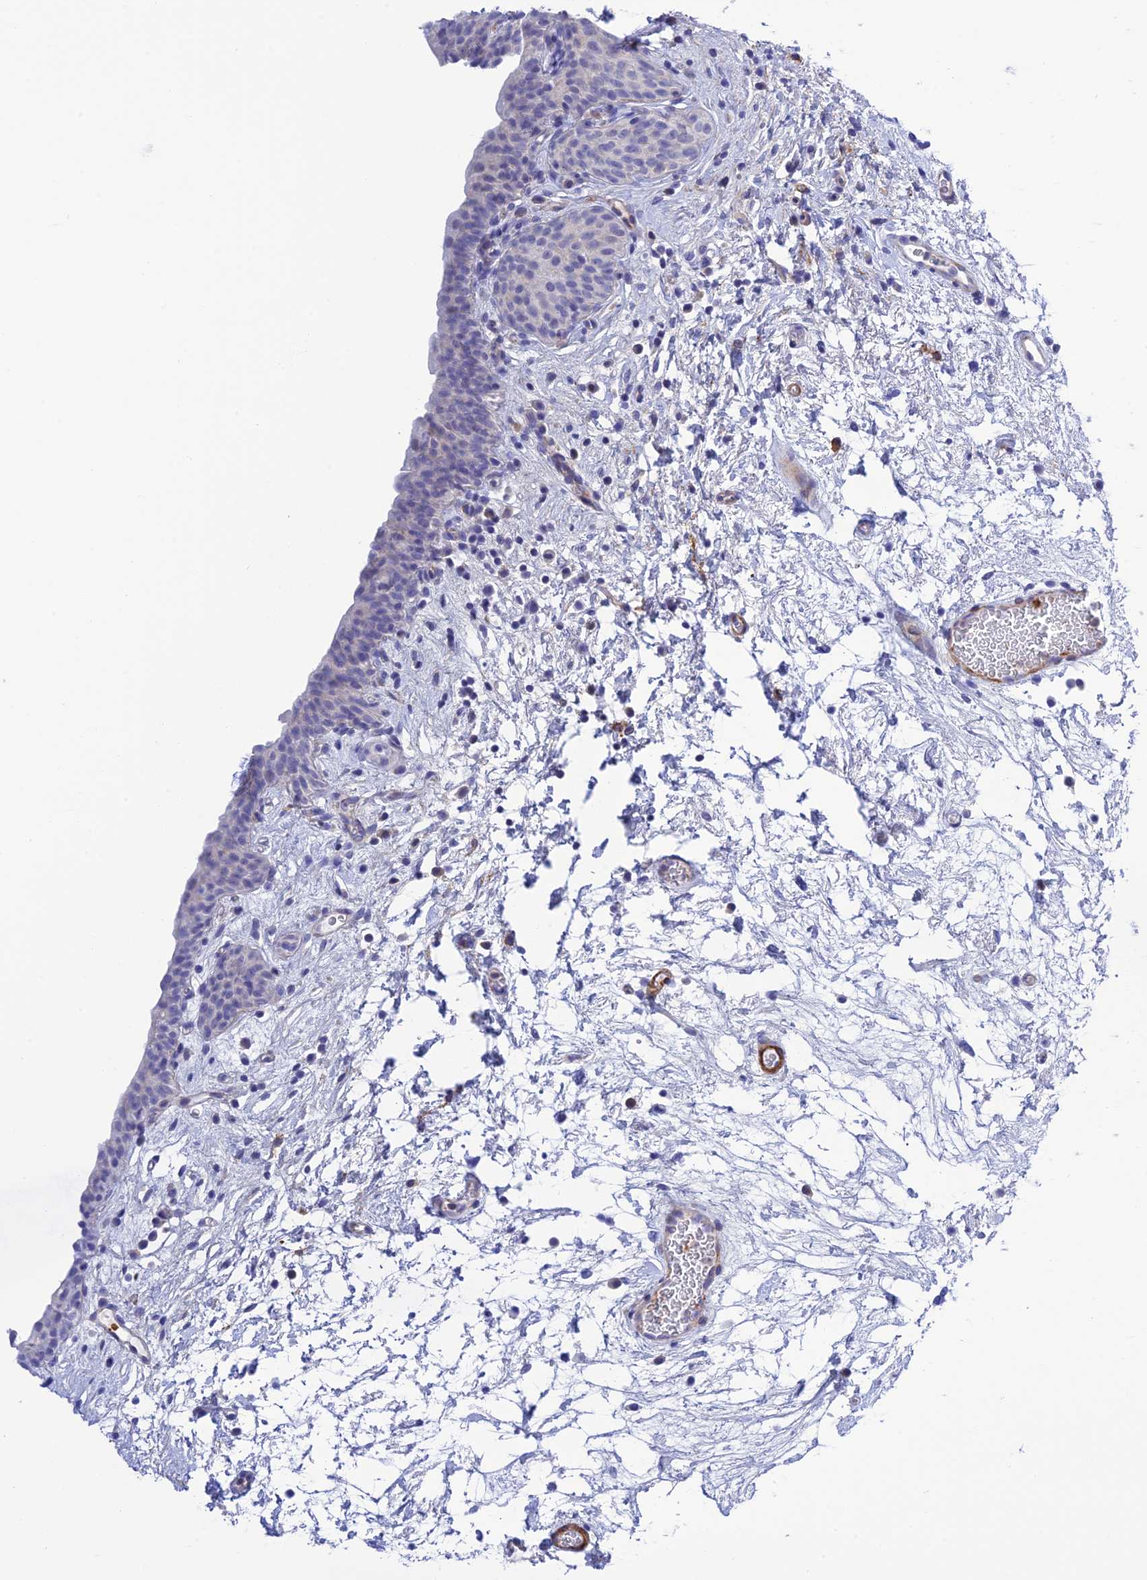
{"staining": {"intensity": "negative", "quantity": "none", "location": "none"}, "tissue": "urinary bladder", "cell_type": "Urothelial cells", "image_type": "normal", "snomed": [{"axis": "morphology", "description": "Normal tissue, NOS"}, {"axis": "topography", "description": "Urinary bladder"}], "caption": "Urinary bladder was stained to show a protein in brown. There is no significant positivity in urothelial cells. The staining is performed using DAB (3,3'-diaminobenzidine) brown chromogen with nuclei counter-stained in using hematoxylin.", "gene": "ZDHHC16", "patient": {"sex": "male", "age": 83}}